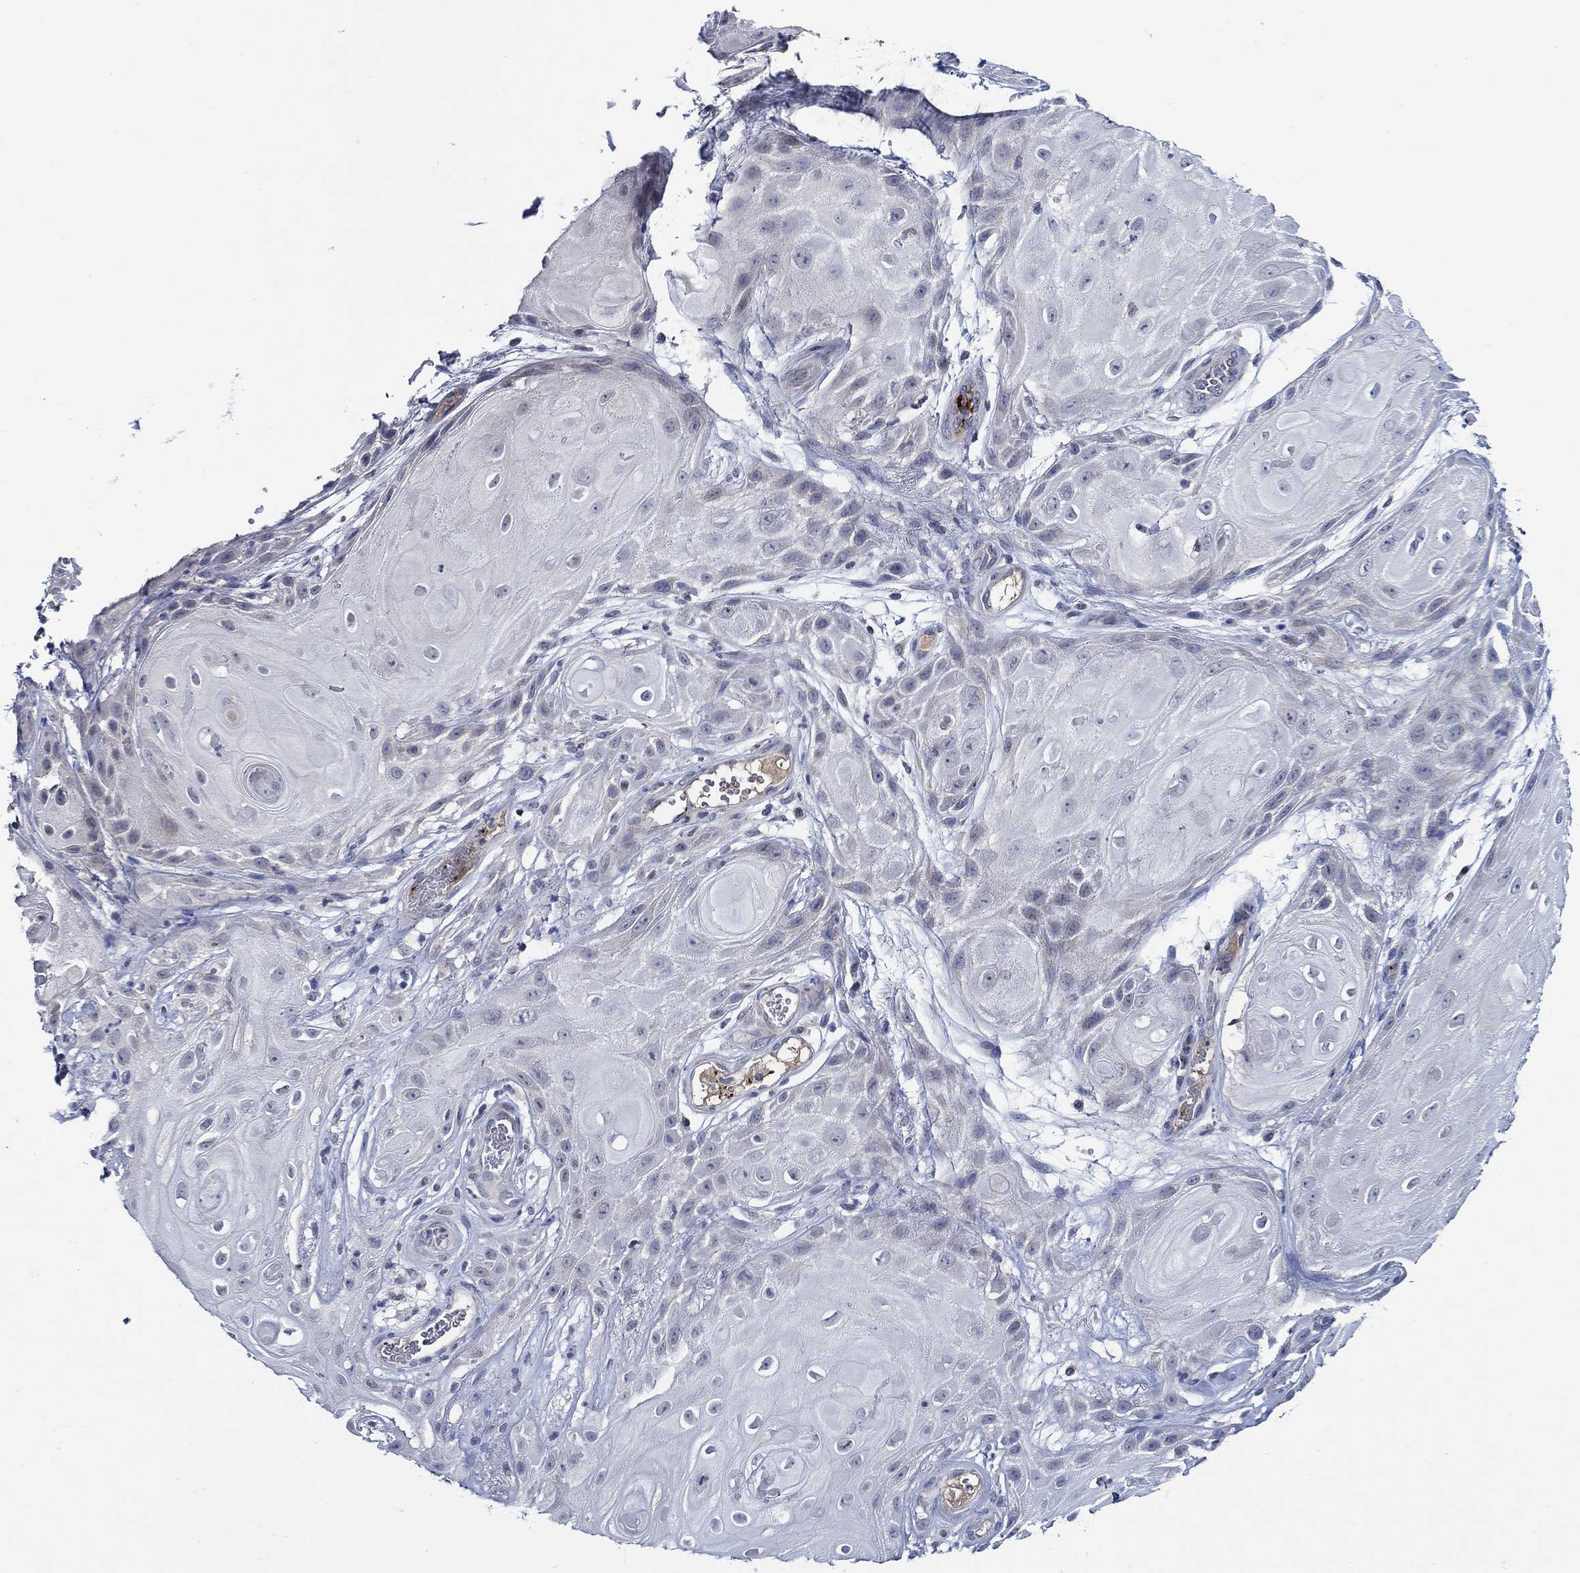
{"staining": {"intensity": "negative", "quantity": "none", "location": "none"}, "tissue": "skin cancer", "cell_type": "Tumor cells", "image_type": "cancer", "snomed": [{"axis": "morphology", "description": "Squamous cell carcinoma, NOS"}, {"axis": "topography", "description": "Skin"}], "caption": "Skin squamous cell carcinoma stained for a protein using IHC demonstrates no expression tumor cells.", "gene": "ALOX12", "patient": {"sex": "male", "age": 62}}